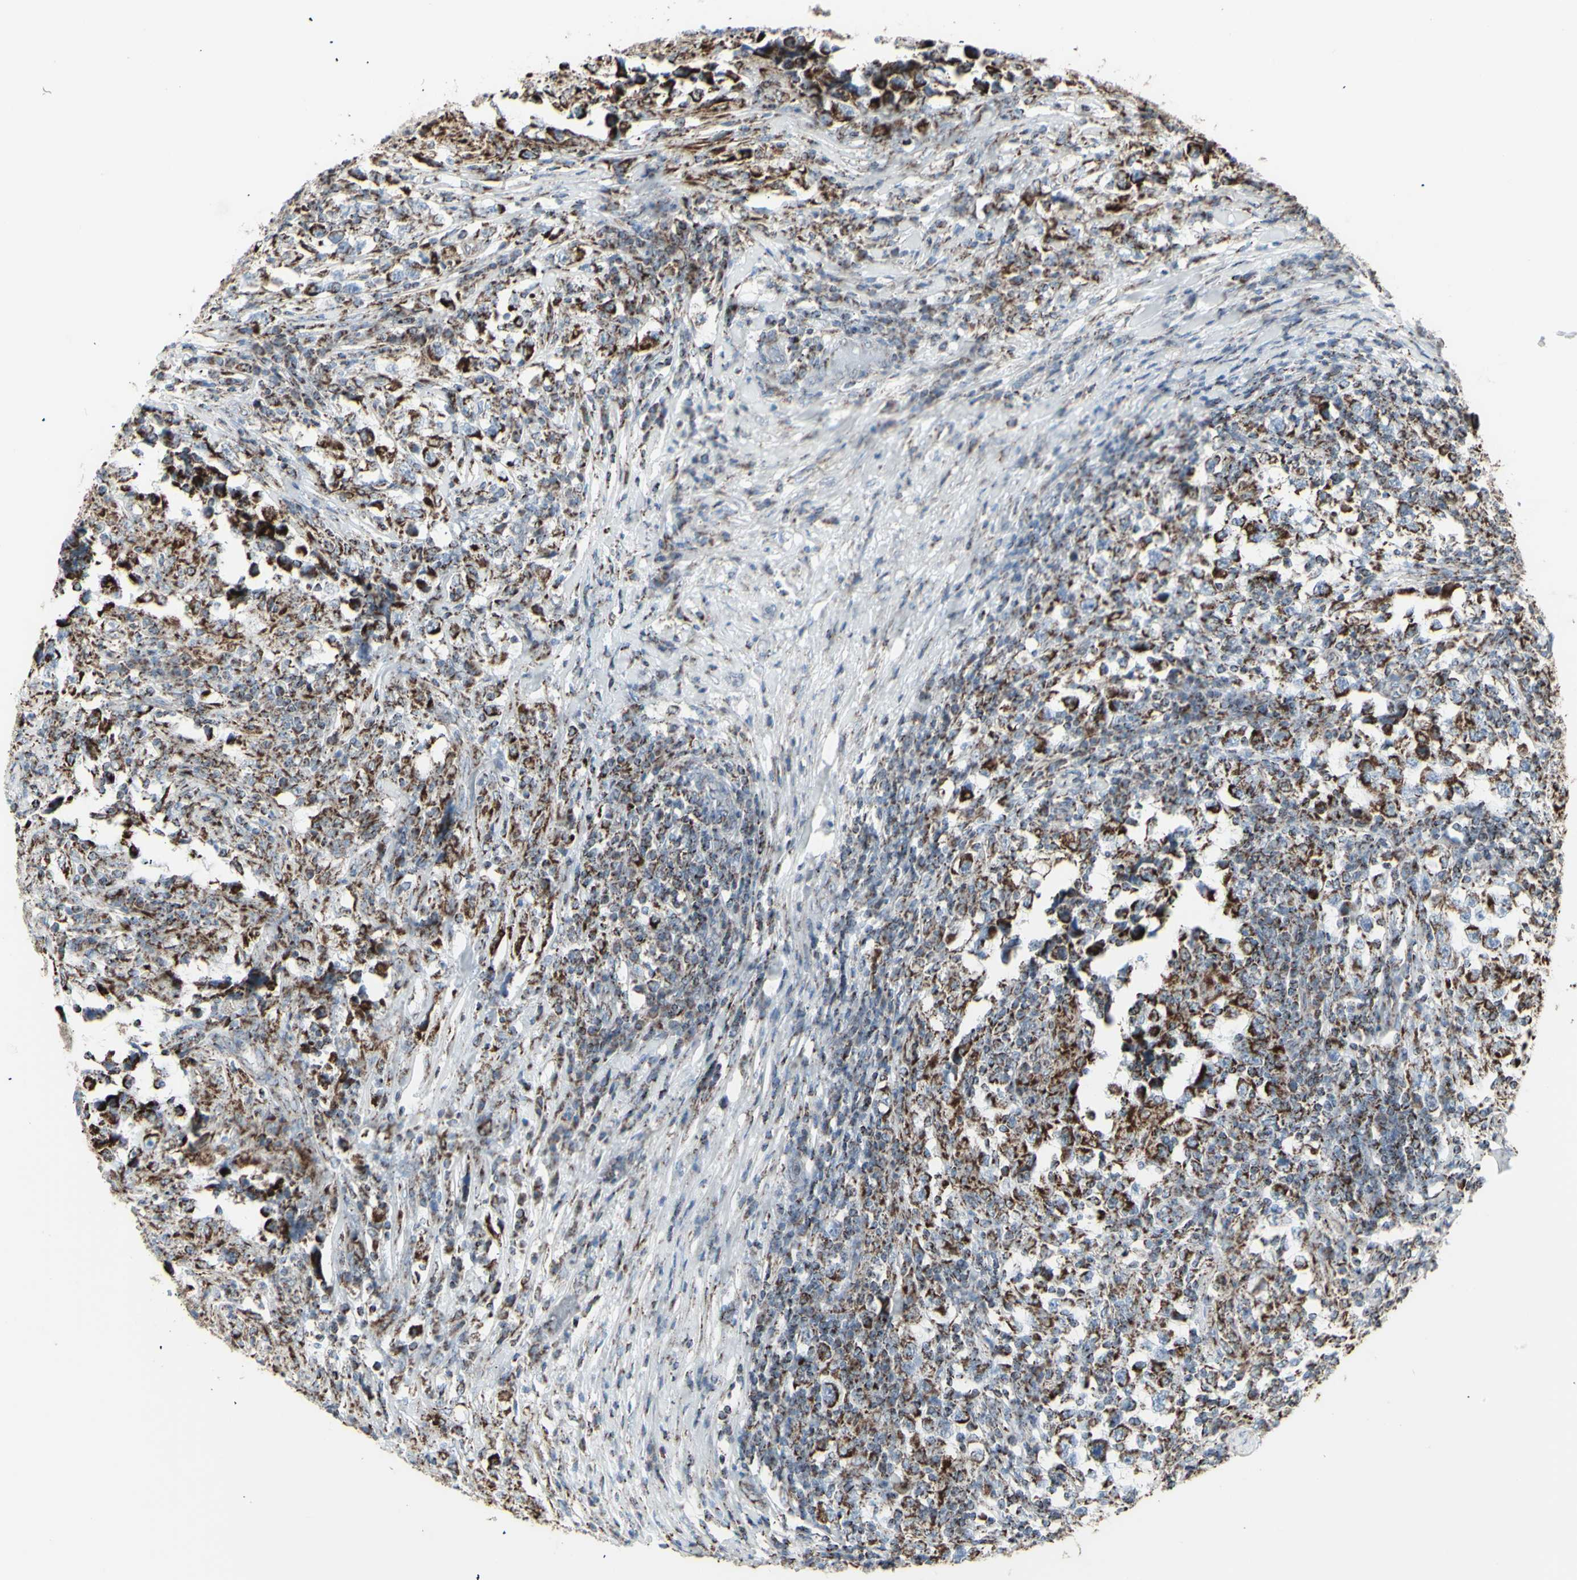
{"staining": {"intensity": "strong", "quantity": "25%-75%", "location": "cytoplasmic/membranous"}, "tissue": "testis cancer", "cell_type": "Tumor cells", "image_type": "cancer", "snomed": [{"axis": "morphology", "description": "Carcinoma, Embryonal, NOS"}, {"axis": "topography", "description": "Testis"}], "caption": "Immunohistochemical staining of human testis embryonal carcinoma demonstrates high levels of strong cytoplasmic/membranous protein expression in approximately 25%-75% of tumor cells. (brown staining indicates protein expression, while blue staining denotes nuclei).", "gene": "PLGRKT", "patient": {"sex": "male", "age": 21}}